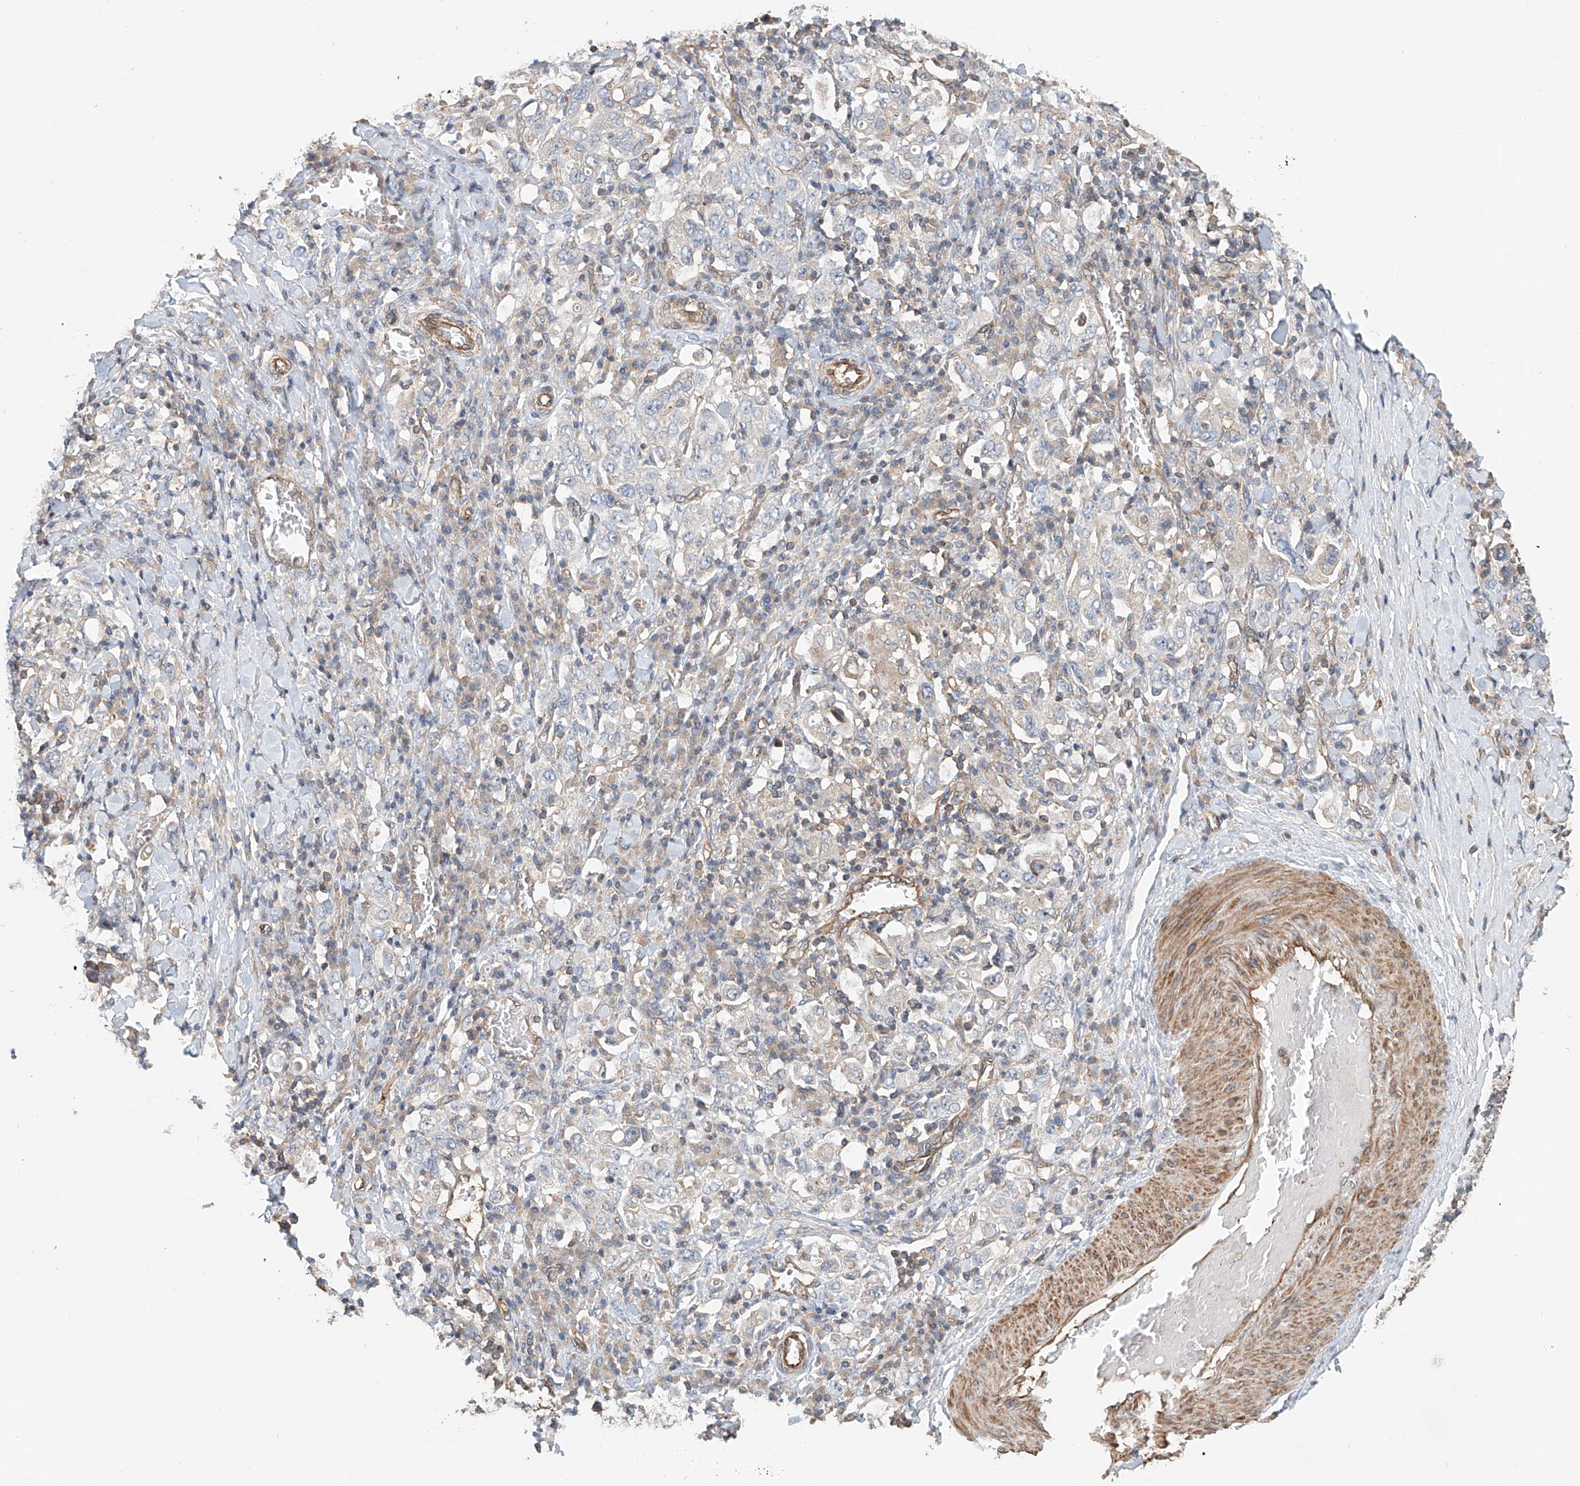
{"staining": {"intensity": "negative", "quantity": "none", "location": "none"}, "tissue": "stomach cancer", "cell_type": "Tumor cells", "image_type": "cancer", "snomed": [{"axis": "morphology", "description": "Adenocarcinoma, NOS"}, {"axis": "topography", "description": "Stomach, upper"}], "caption": "Human stomach cancer (adenocarcinoma) stained for a protein using immunohistochemistry (IHC) reveals no staining in tumor cells.", "gene": "FRYL", "patient": {"sex": "male", "age": 62}}